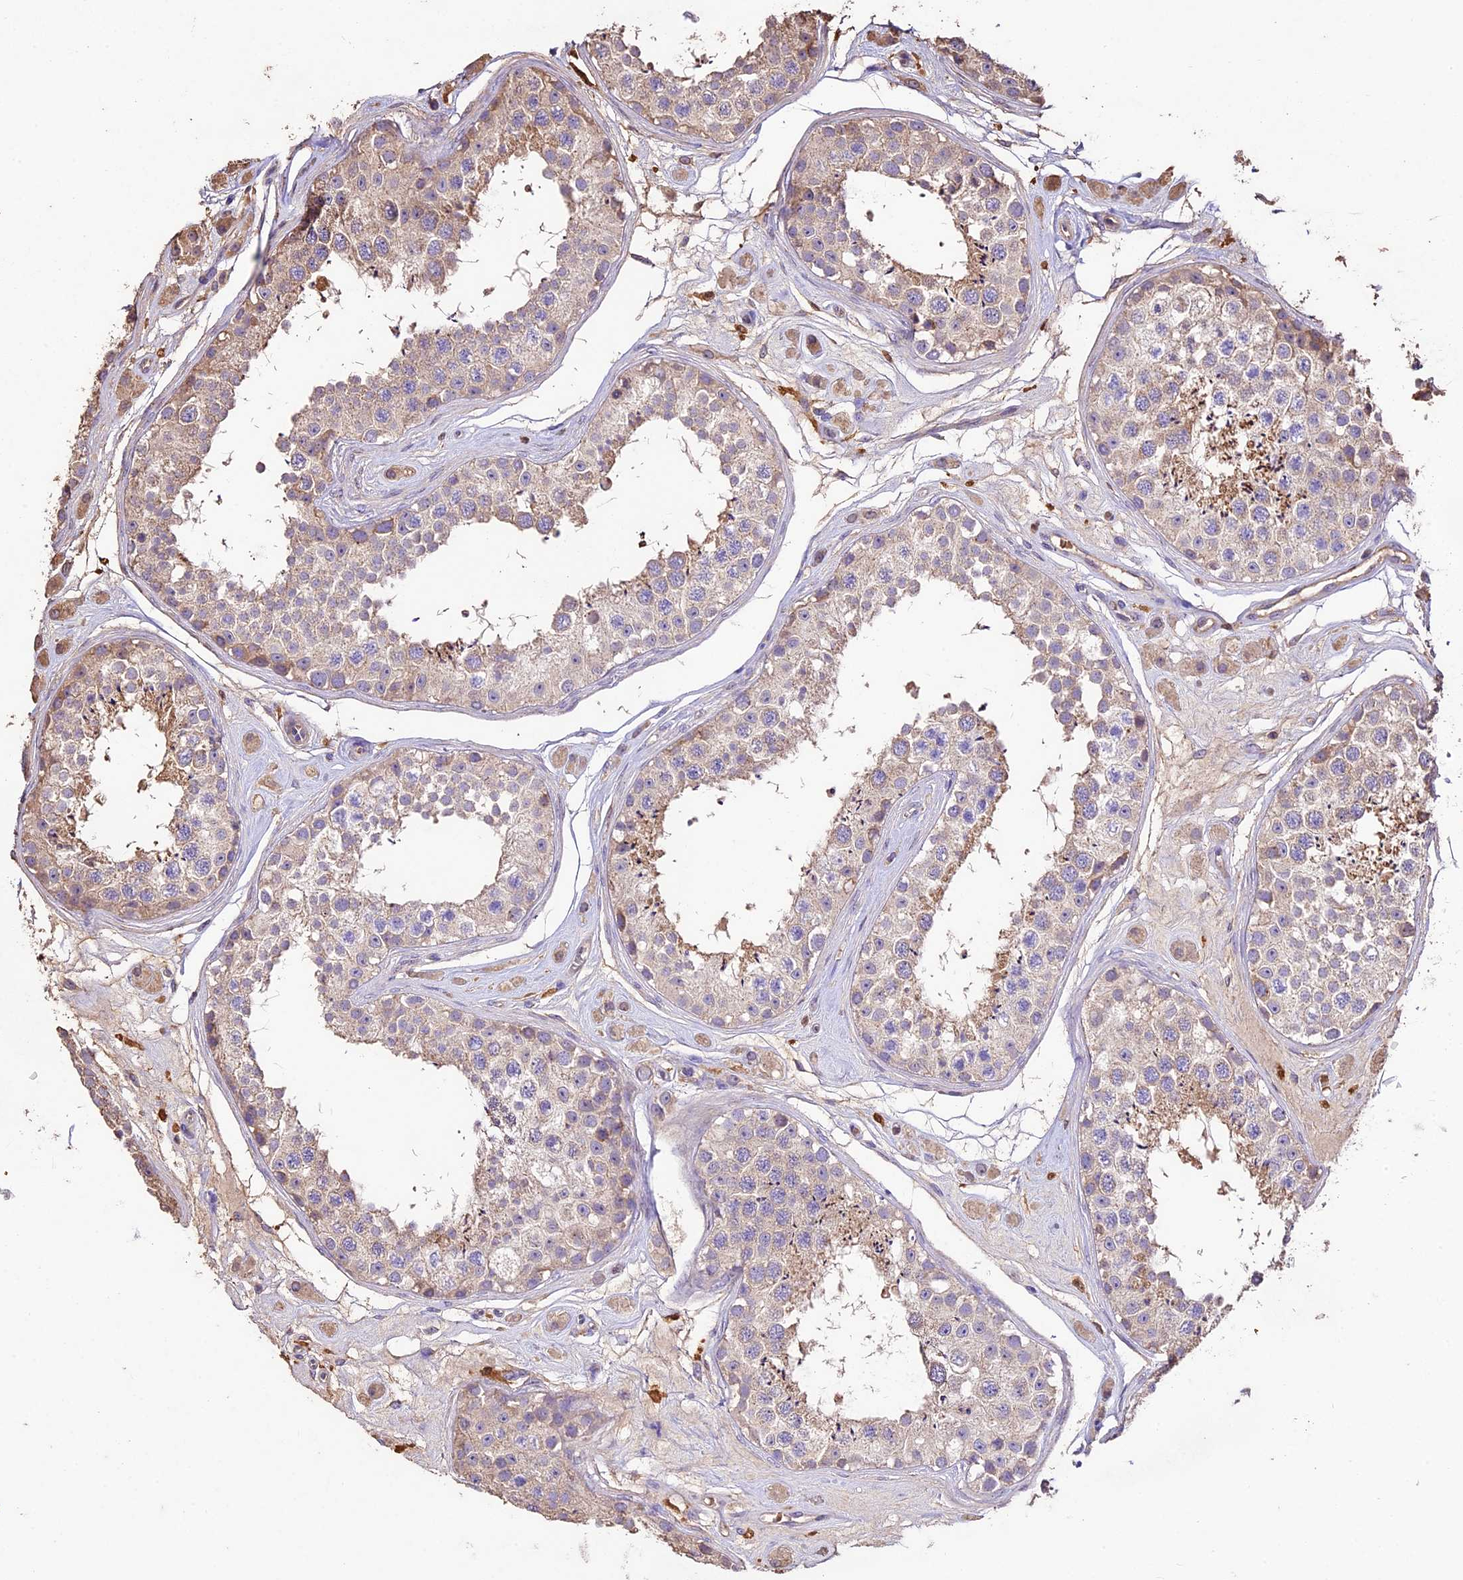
{"staining": {"intensity": "weak", "quantity": "<25%", "location": "cytoplasmic/membranous"}, "tissue": "testis", "cell_type": "Cells in seminiferous ducts", "image_type": "normal", "snomed": [{"axis": "morphology", "description": "Normal tissue, NOS"}, {"axis": "topography", "description": "Testis"}], "caption": "This is an immunohistochemistry (IHC) image of normal testis. There is no staining in cells in seminiferous ducts.", "gene": "CRLF1", "patient": {"sex": "male", "age": 25}}